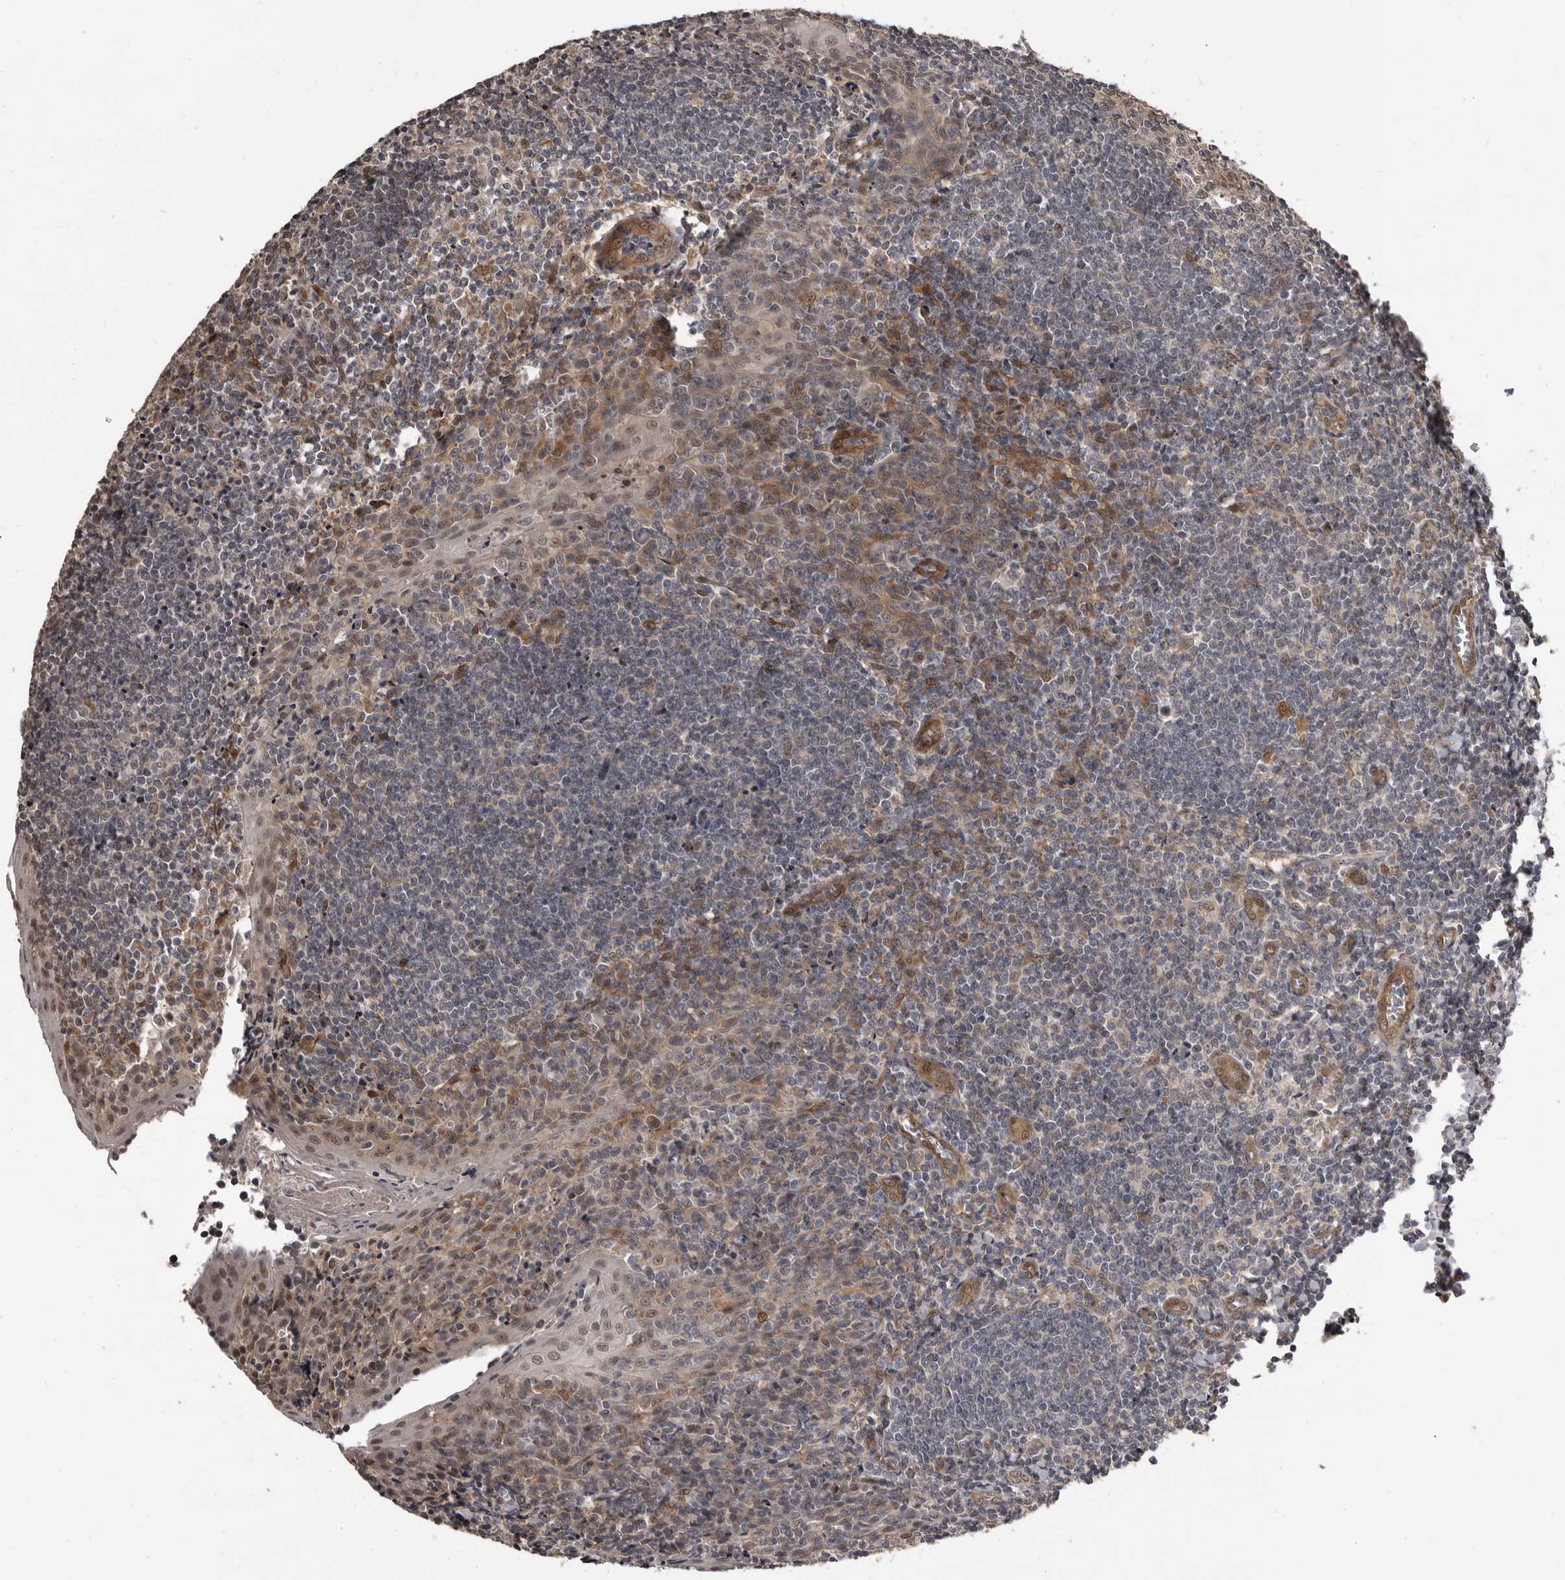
{"staining": {"intensity": "moderate", "quantity": "<25%", "location": "nuclear"}, "tissue": "tonsil", "cell_type": "Germinal center cells", "image_type": "normal", "snomed": [{"axis": "morphology", "description": "Normal tissue, NOS"}, {"axis": "topography", "description": "Tonsil"}], "caption": "Immunohistochemical staining of unremarkable tonsil reveals low levels of moderate nuclear positivity in approximately <25% of germinal center cells. (DAB (3,3'-diaminobenzidine) IHC, brown staining for protein, blue staining for nuclei).", "gene": "AHR", "patient": {"sex": "male", "age": 27}}